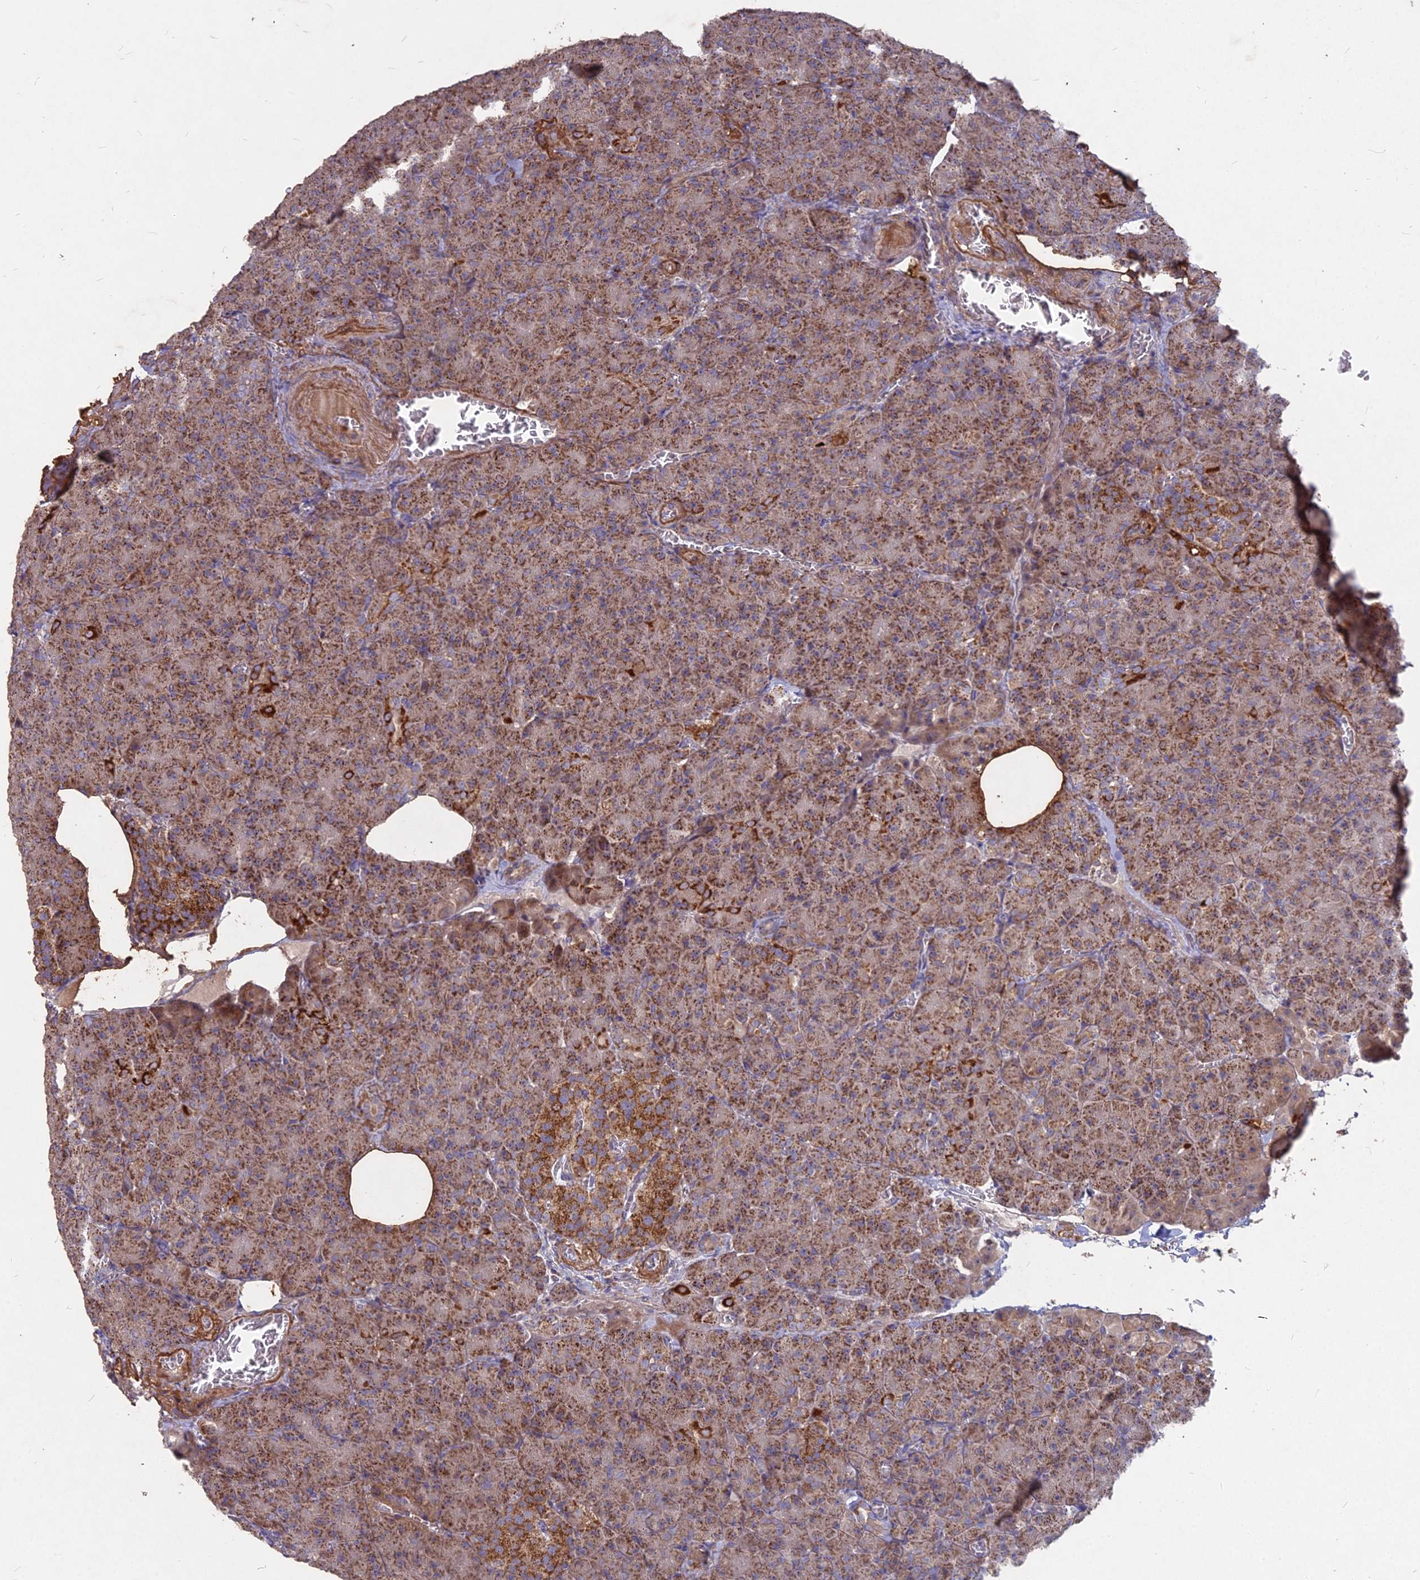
{"staining": {"intensity": "moderate", "quantity": ">75%", "location": "cytoplasmic/membranous"}, "tissue": "pancreas", "cell_type": "Exocrine glandular cells", "image_type": "normal", "snomed": [{"axis": "morphology", "description": "Normal tissue, NOS"}, {"axis": "topography", "description": "Pancreas"}], "caption": "Immunohistochemical staining of normal human pancreas shows medium levels of moderate cytoplasmic/membranous expression in about >75% of exocrine glandular cells.", "gene": "COX11", "patient": {"sex": "female", "age": 74}}